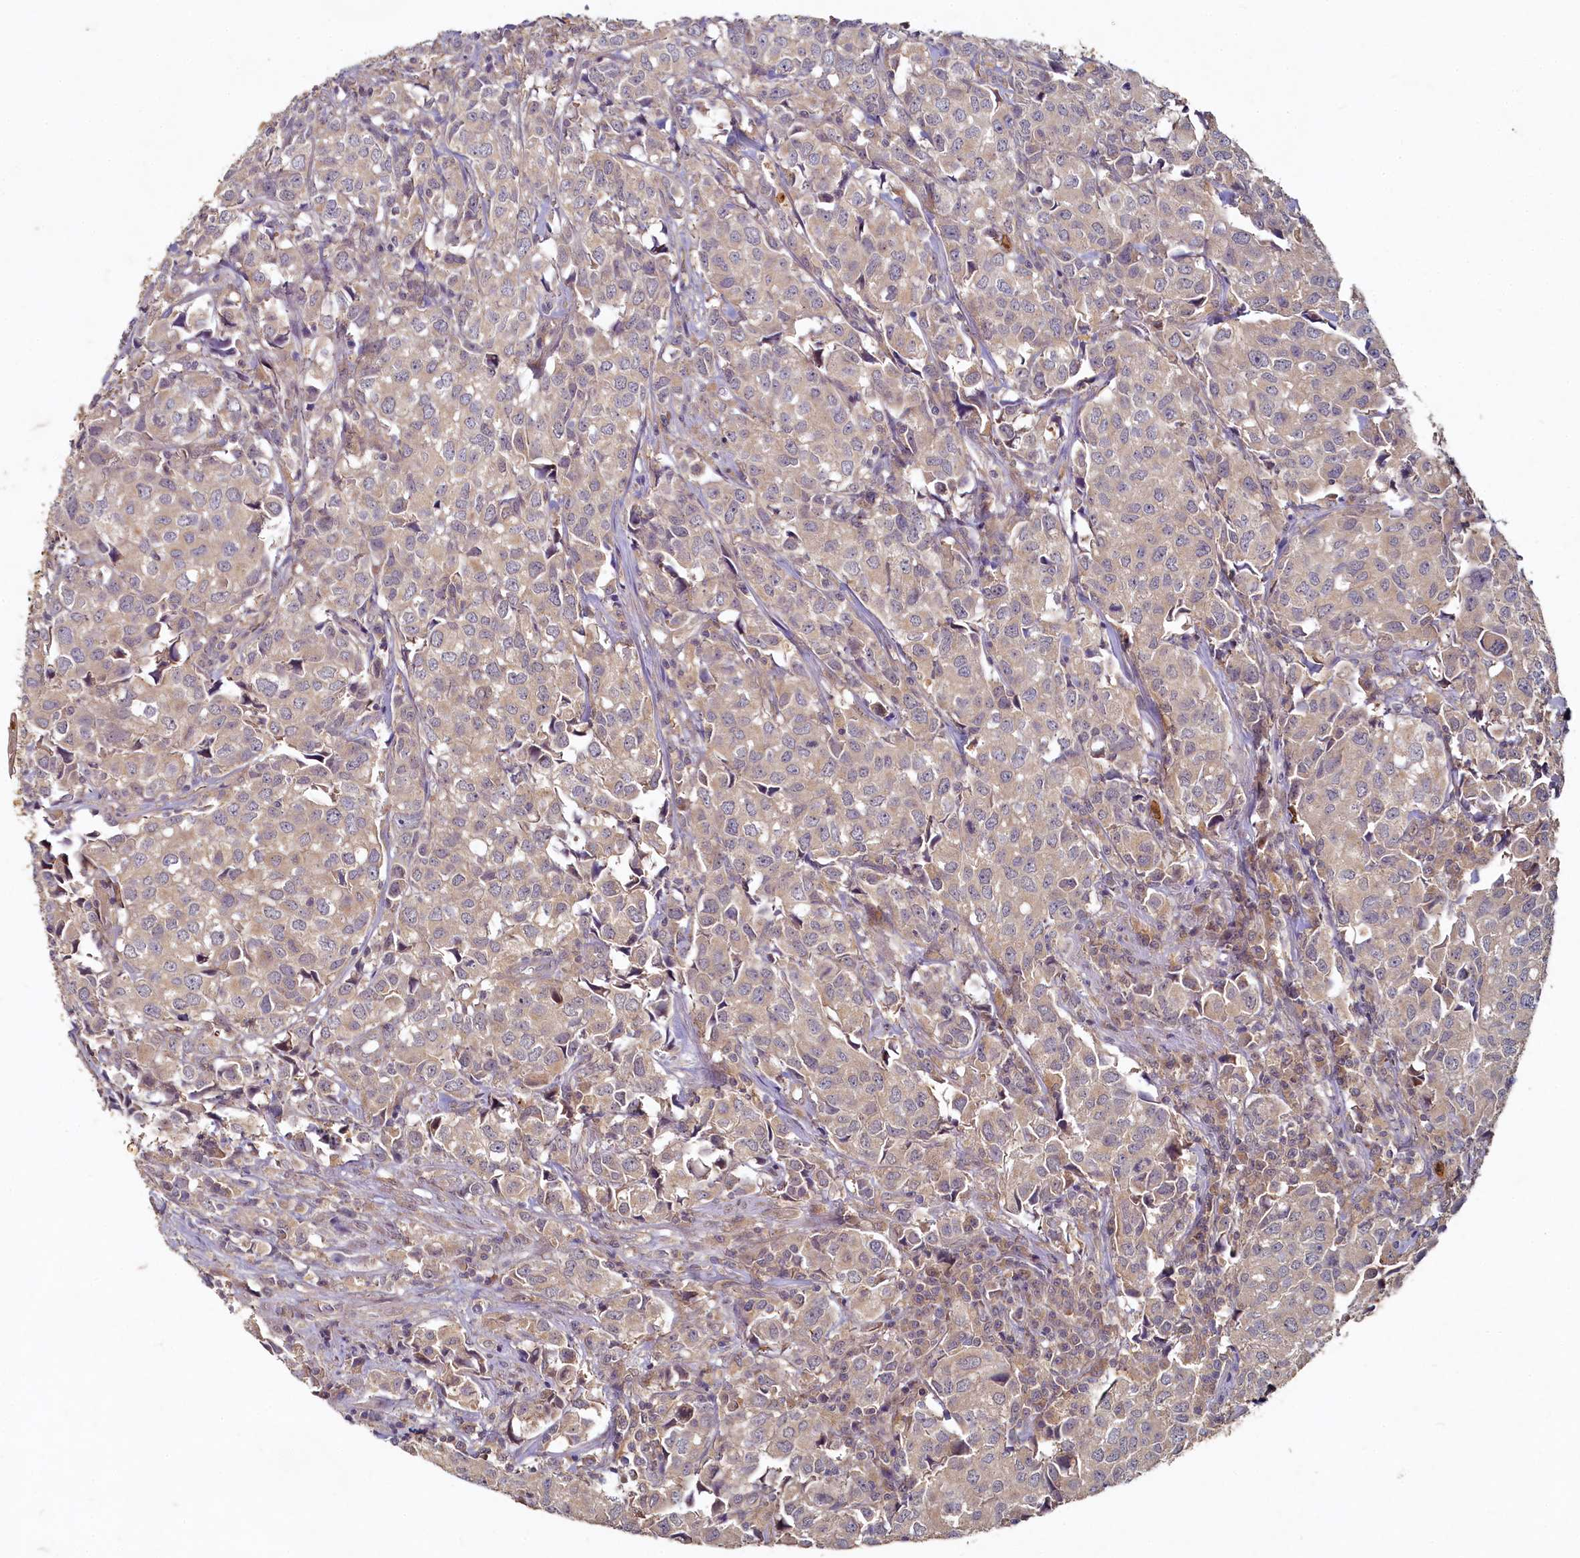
{"staining": {"intensity": "weak", "quantity": "25%-75%", "location": "cytoplasmic/membranous"}, "tissue": "urothelial cancer", "cell_type": "Tumor cells", "image_type": "cancer", "snomed": [{"axis": "morphology", "description": "Urothelial carcinoma, High grade"}, {"axis": "topography", "description": "Urinary bladder"}], "caption": "Urothelial carcinoma (high-grade) was stained to show a protein in brown. There is low levels of weak cytoplasmic/membranous expression in approximately 25%-75% of tumor cells.", "gene": "HERC3", "patient": {"sex": "female", "age": 75}}